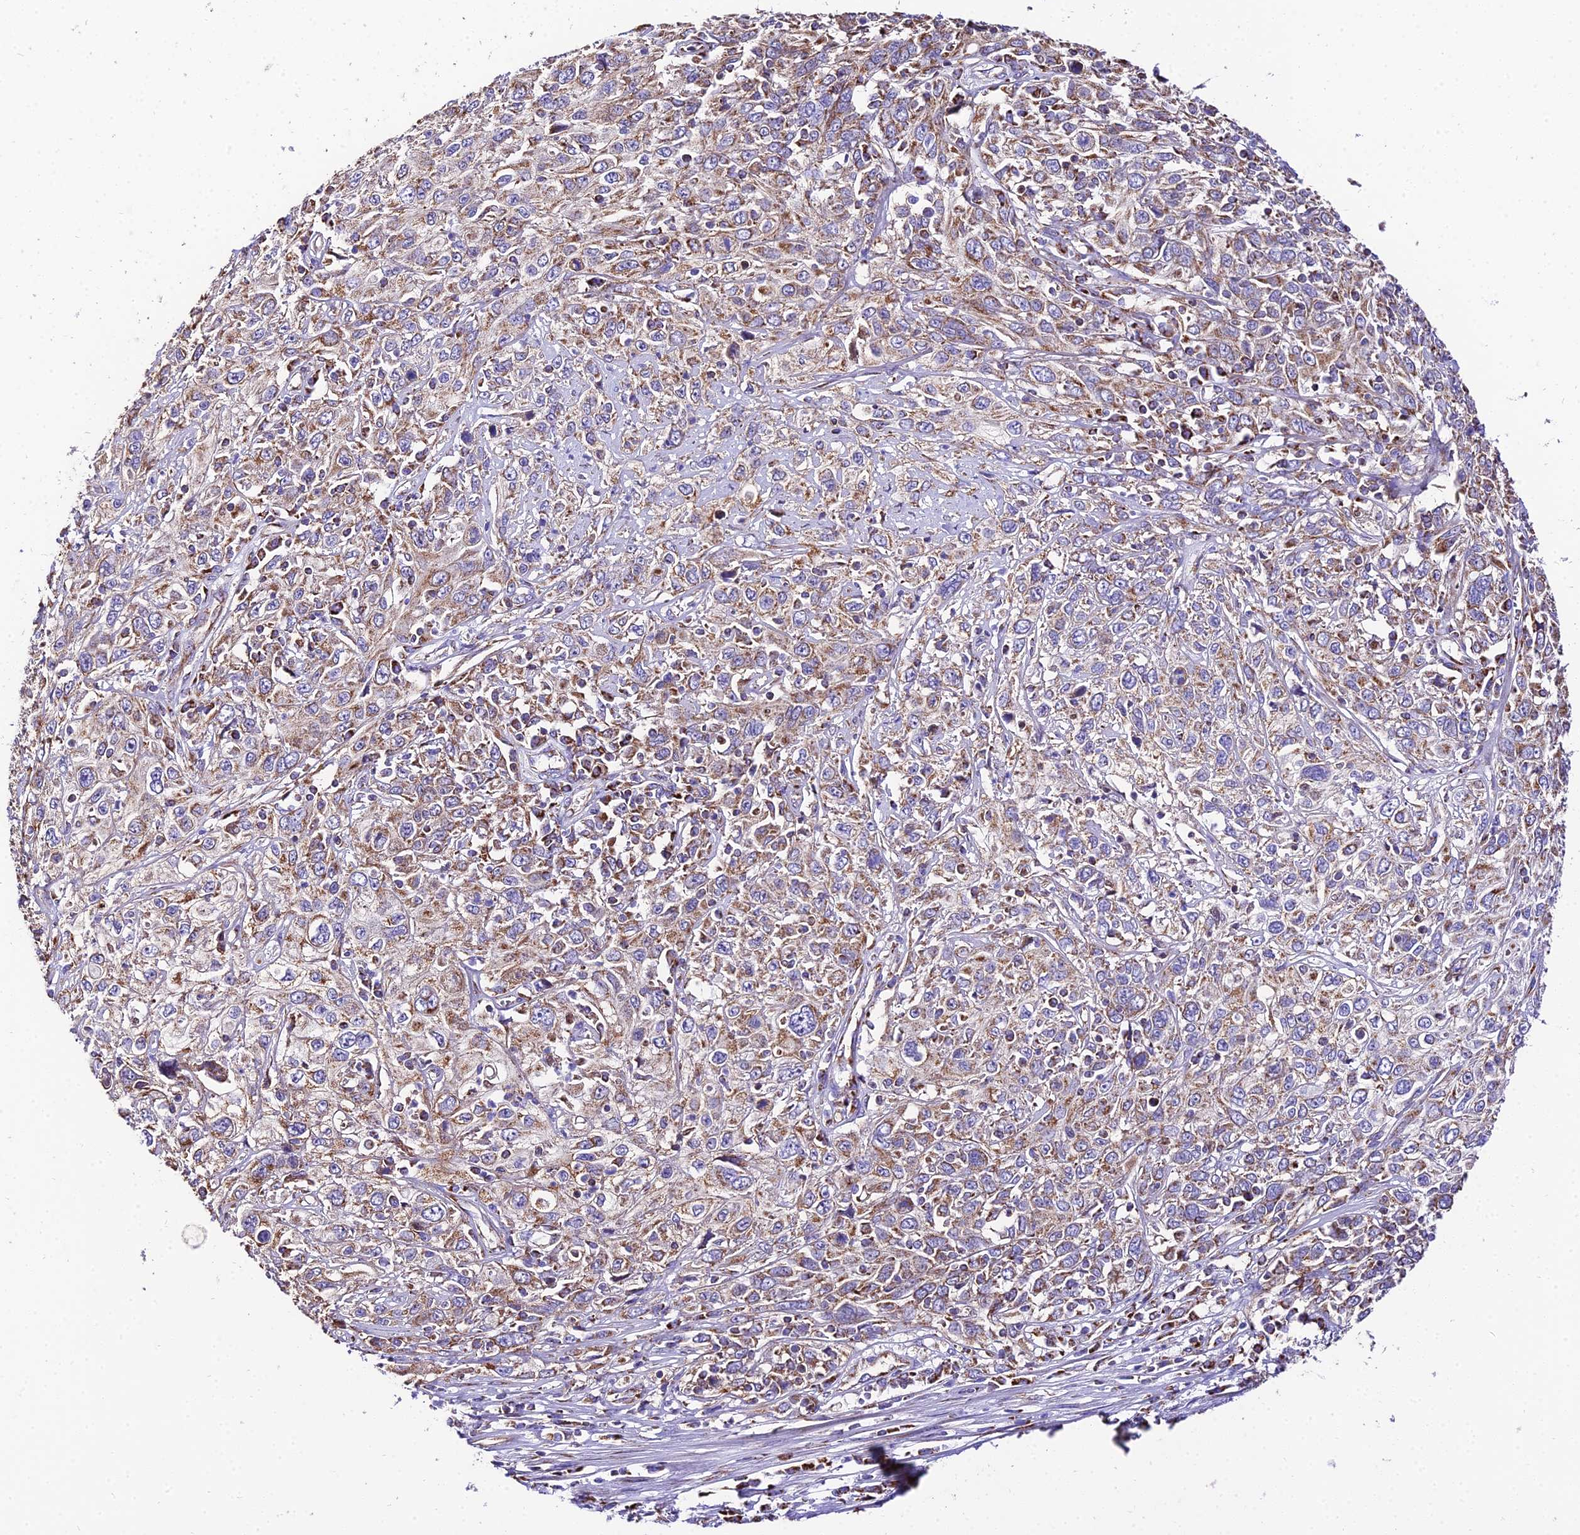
{"staining": {"intensity": "moderate", "quantity": ">75%", "location": "cytoplasmic/membranous"}, "tissue": "cervical cancer", "cell_type": "Tumor cells", "image_type": "cancer", "snomed": [{"axis": "morphology", "description": "Squamous cell carcinoma, NOS"}, {"axis": "topography", "description": "Cervix"}], "caption": "A high-resolution histopathology image shows IHC staining of cervical squamous cell carcinoma, which exhibits moderate cytoplasmic/membranous staining in approximately >75% of tumor cells. (Stains: DAB (3,3'-diaminobenzidine) in brown, nuclei in blue, Microscopy: brightfield microscopy at high magnification).", "gene": "OCIAD1", "patient": {"sex": "female", "age": 46}}